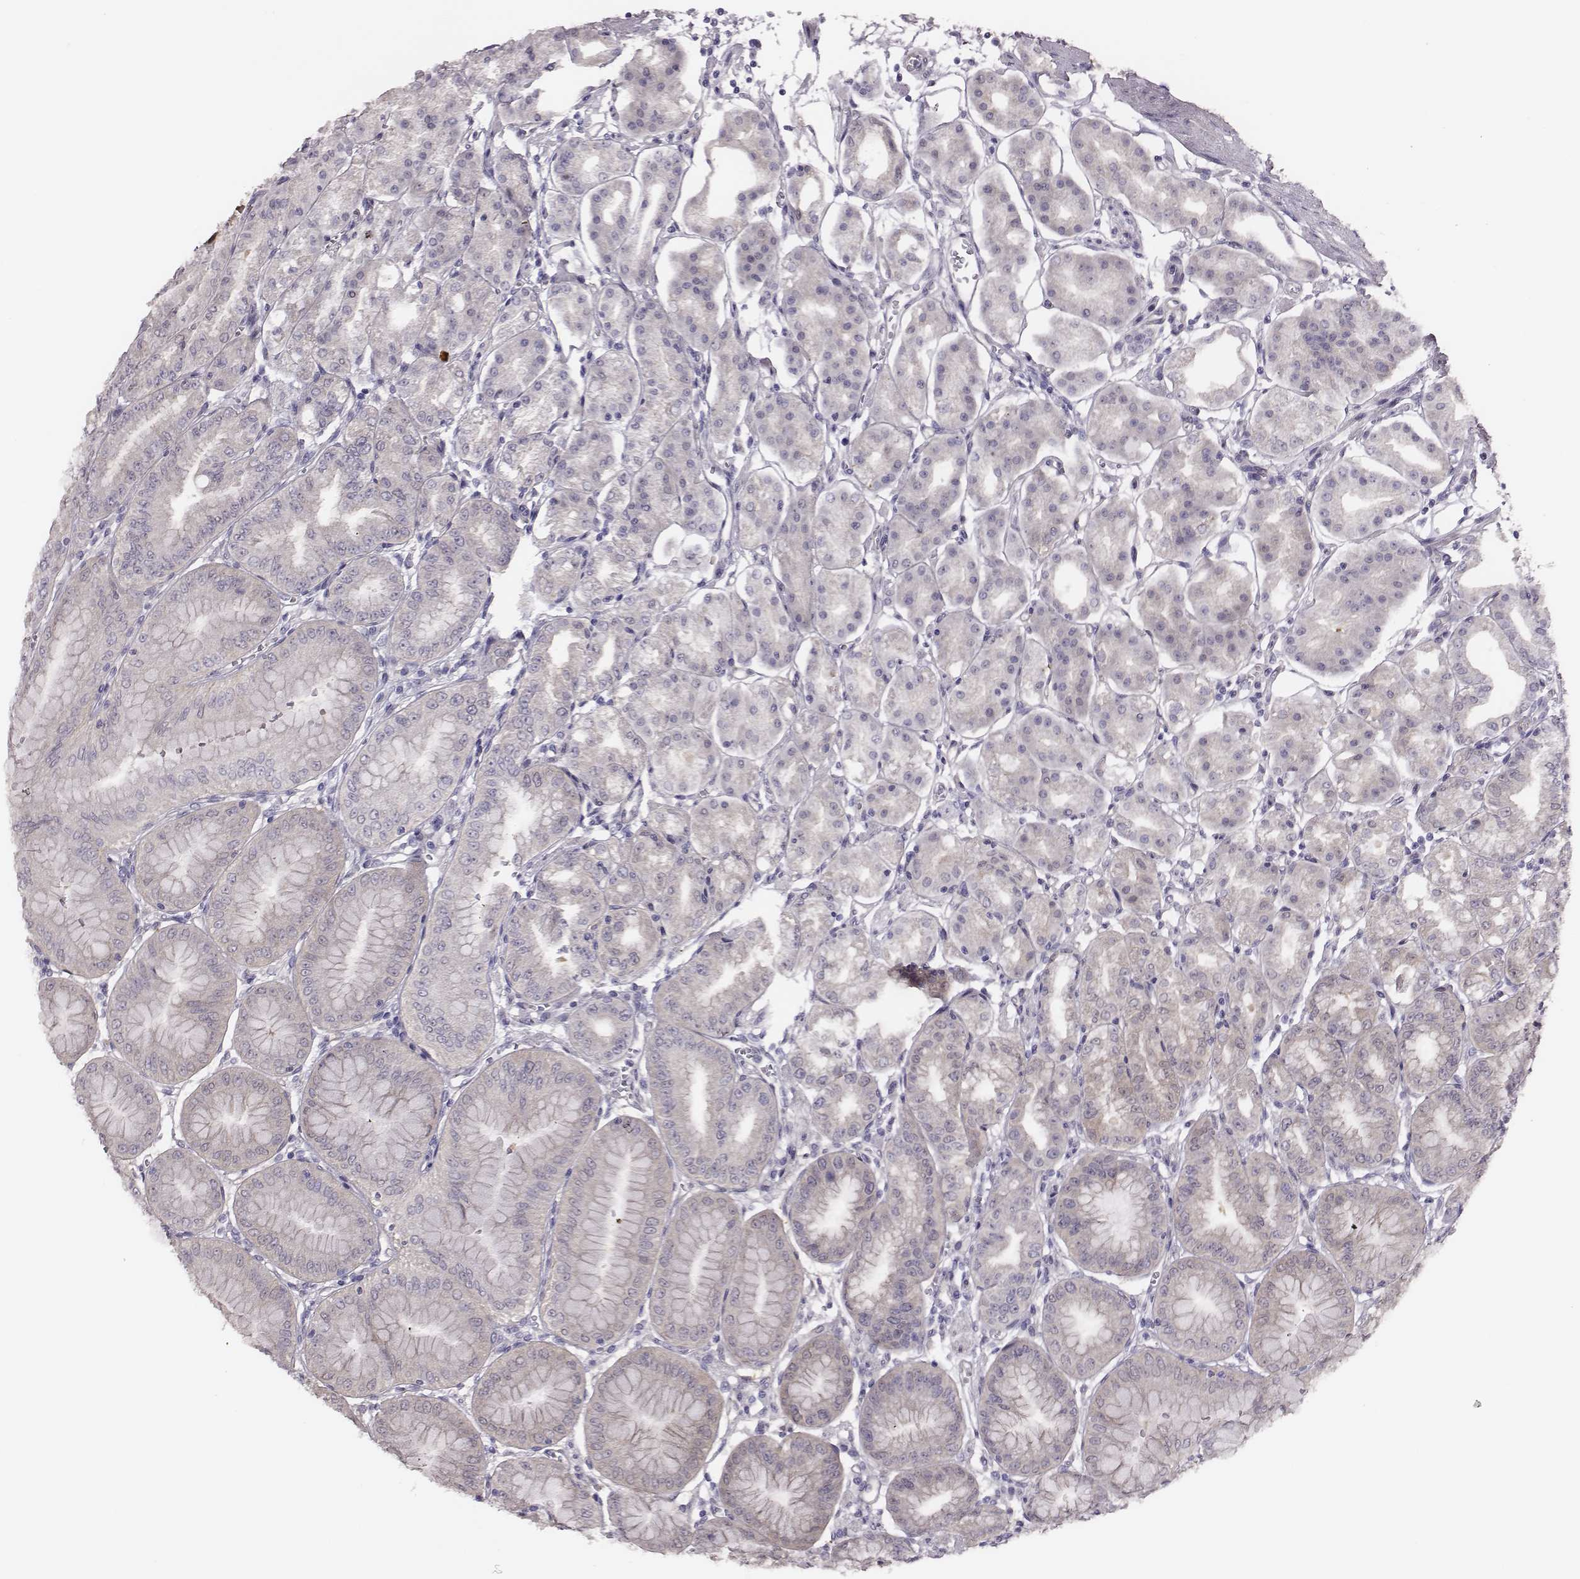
{"staining": {"intensity": "weak", "quantity": "<25%", "location": "cytoplasmic/membranous"}, "tissue": "stomach", "cell_type": "Glandular cells", "image_type": "normal", "snomed": [{"axis": "morphology", "description": "Normal tissue, NOS"}, {"axis": "topography", "description": "Stomach, lower"}], "caption": "Human stomach stained for a protein using immunohistochemistry (IHC) displays no staining in glandular cells.", "gene": "SCML2", "patient": {"sex": "male", "age": 71}}